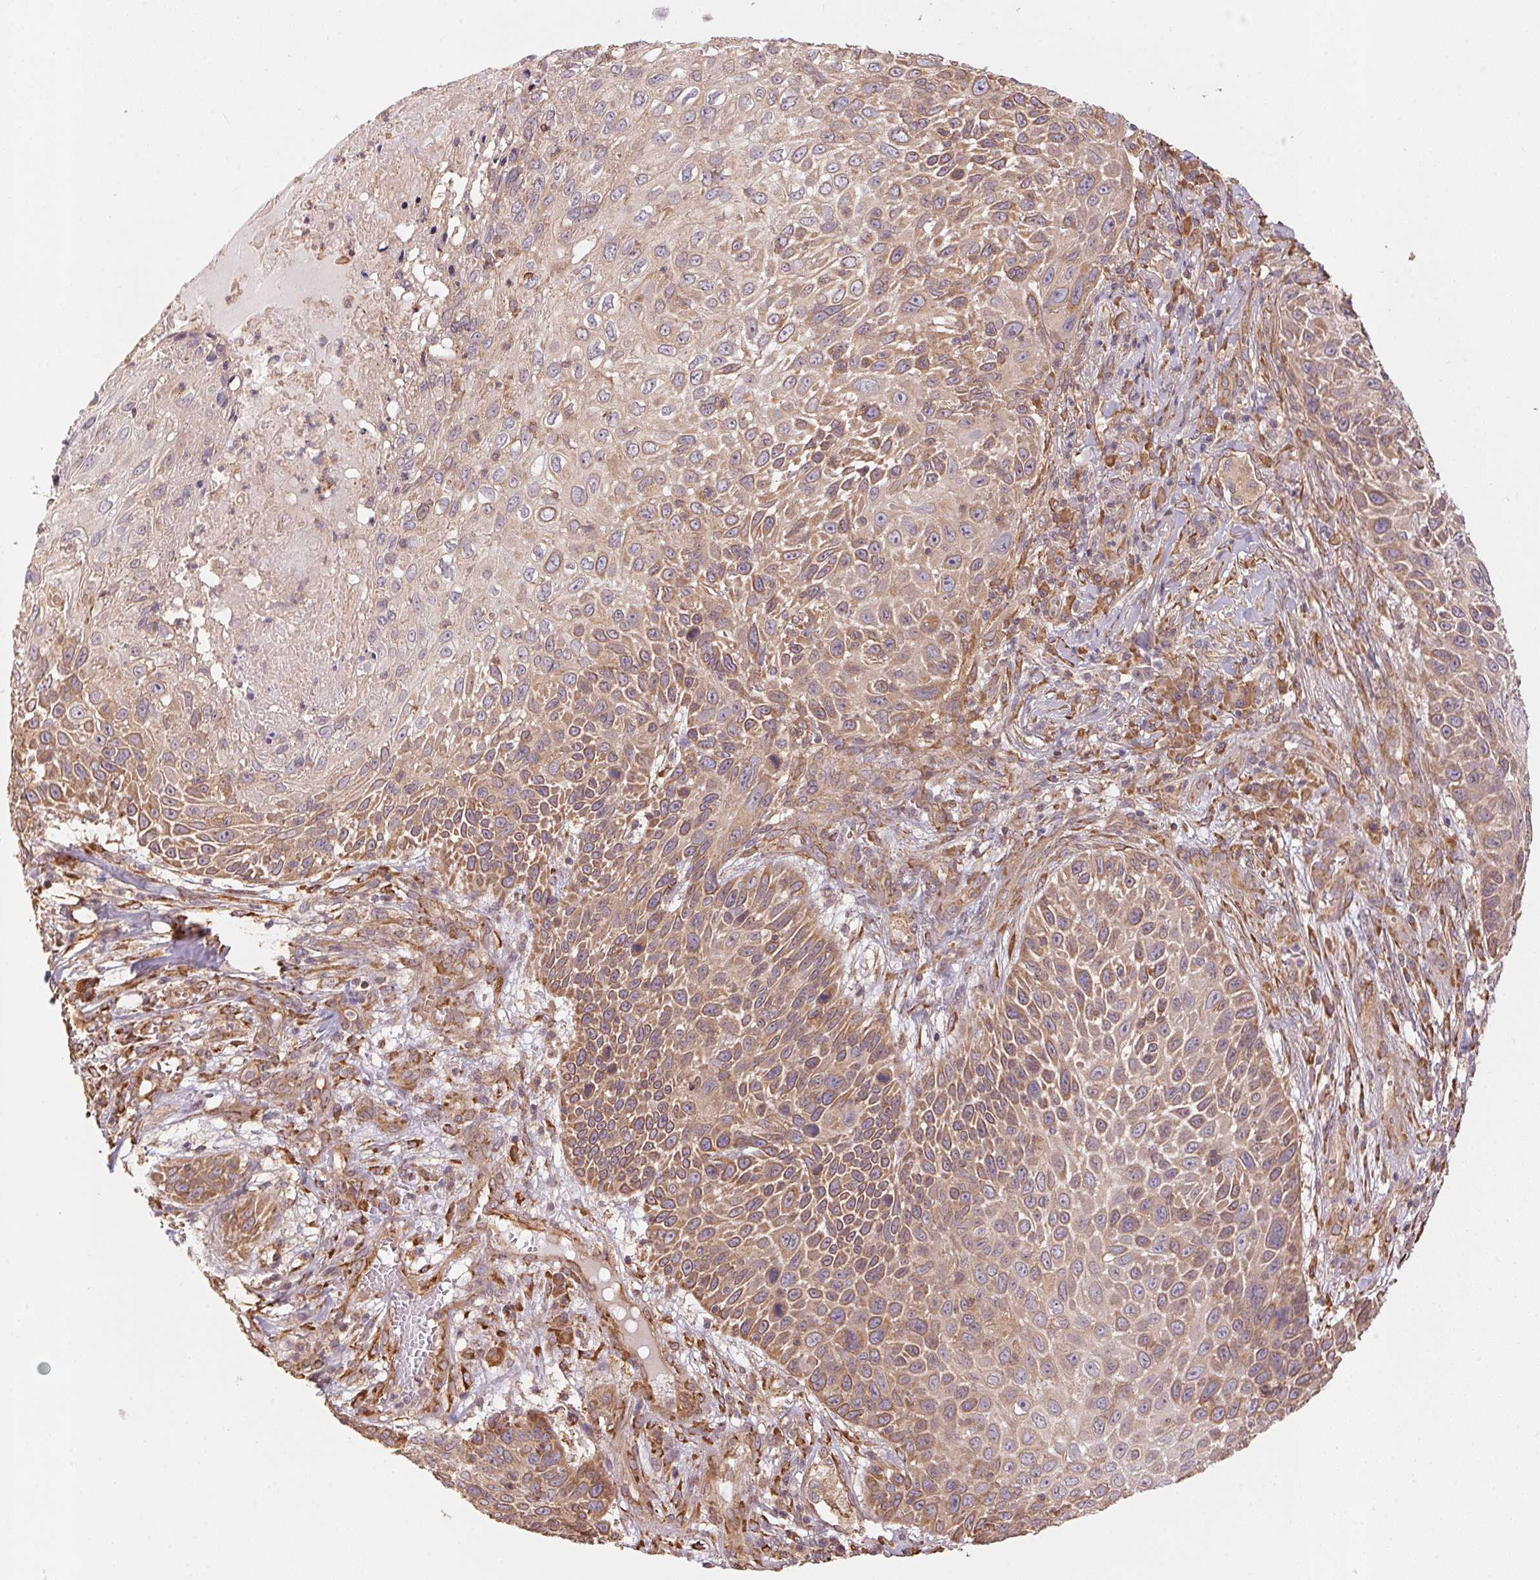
{"staining": {"intensity": "moderate", "quantity": ">75%", "location": "cytoplasmic/membranous"}, "tissue": "skin cancer", "cell_type": "Tumor cells", "image_type": "cancer", "snomed": [{"axis": "morphology", "description": "Squamous cell carcinoma, NOS"}, {"axis": "topography", "description": "Skin"}], "caption": "Protein analysis of skin cancer tissue demonstrates moderate cytoplasmic/membranous staining in about >75% of tumor cells.", "gene": "C6orf163", "patient": {"sex": "male", "age": 92}}